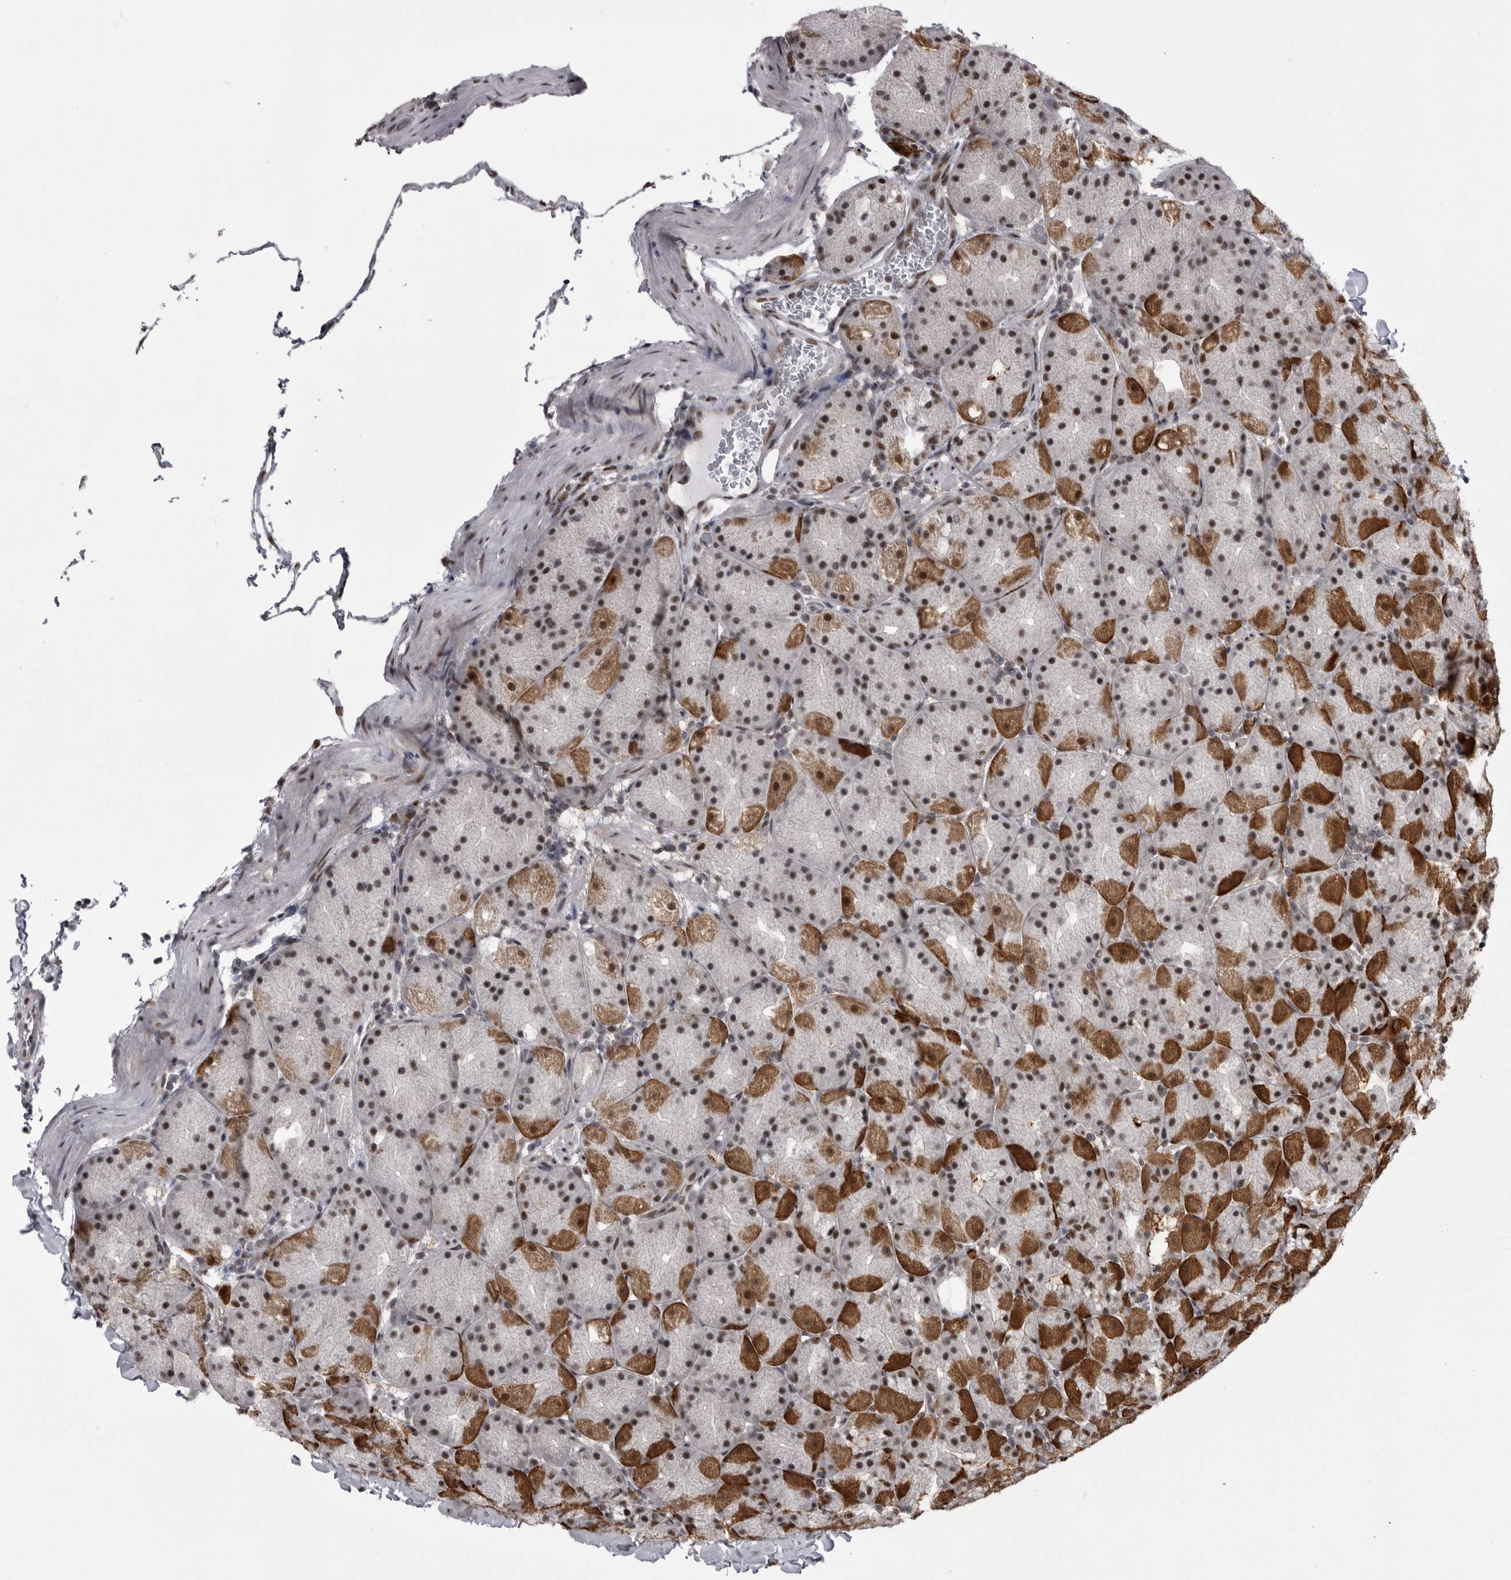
{"staining": {"intensity": "strong", "quantity": ">75%", "location": "cytoplasmic/membranous,nuclear"}, "tissue": "stomach", "cell_type": "Glandular cells", "image_type": "normal", "snomed": [{"axis": "morphology", "description": "Normal tissue, NOS"}, {"axis": "topography", "description": "Stomach, upper"}, {"axis": "topography", "description": "Stomach"}], "caption": "The photomicrograph exhibits staining of benign stomach, revealing strong cytoplasmic/membranous,nuclear protein positivity (brown color) within glandular cells. The staining was performed using DAB (3,3'-diaminobenzidine) to visualize the protein expression in brown, while the nuclei were stained in blue with hematoxylin (Magnification: 20x).", "gene": "MEPCE", "patient": {"sex": "male", "age": 48}}